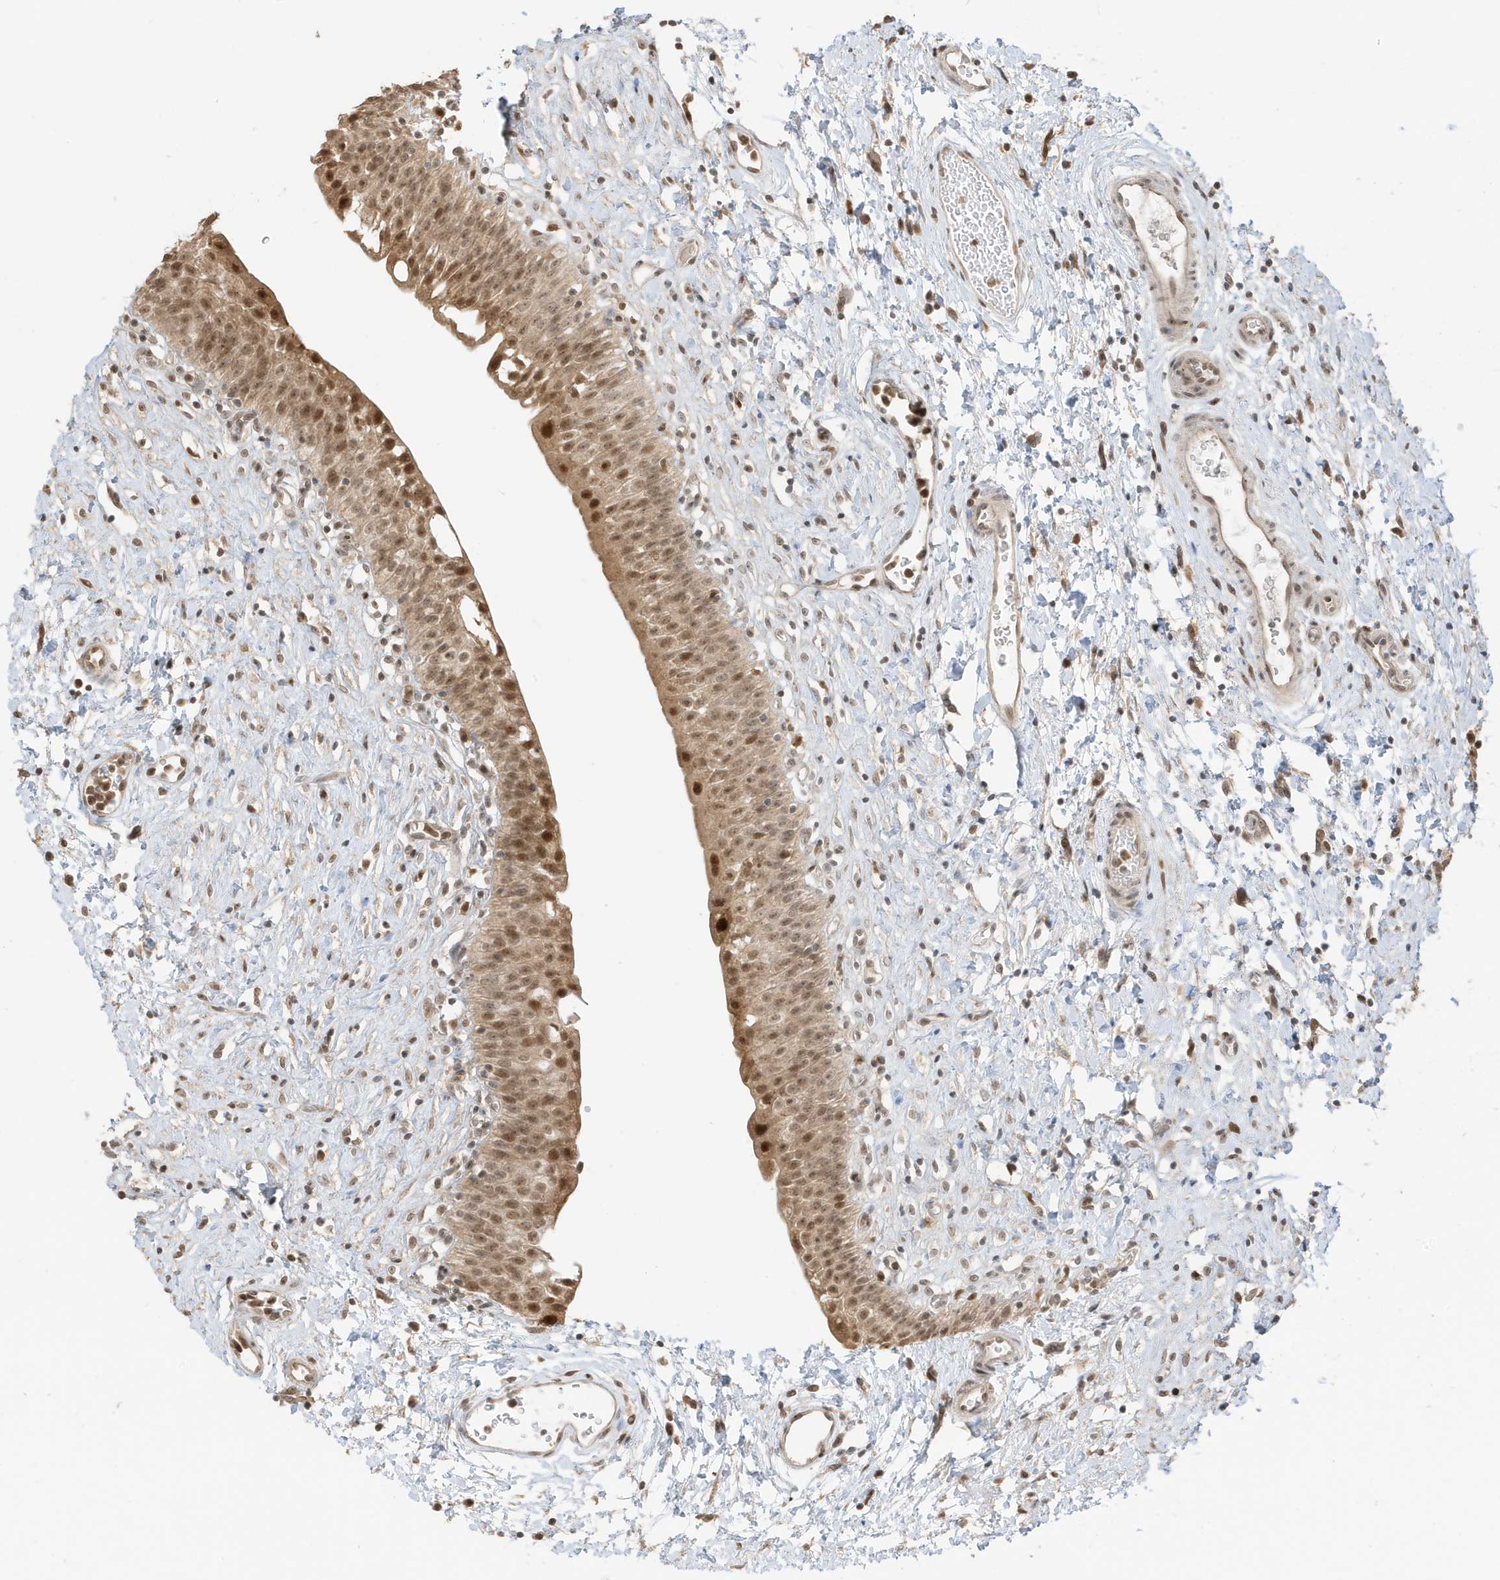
{"staining": {"intensity": "moderate", "quantity": ">75%", "location": "cytoplasmic/membranous,nuclear"}, "tissue": "urinary bladder", "cell_type": "Urothelial cells", "image_type": "normal", "snomed": [{"axis": "morphology", "description": "Normal tissue, NOS"}, {"axis": "topography", "description": "Urinary bladder"}], "caption": "This histopathology image exhibits IHC staining of unremarkable human urinary bladder, with medium moderate cytoplasmic/membranous,nuclear expression in about >75% of urothelial cells.", "gene": "ZBTB41", "patient": {"sex": "male", "age": 51}}